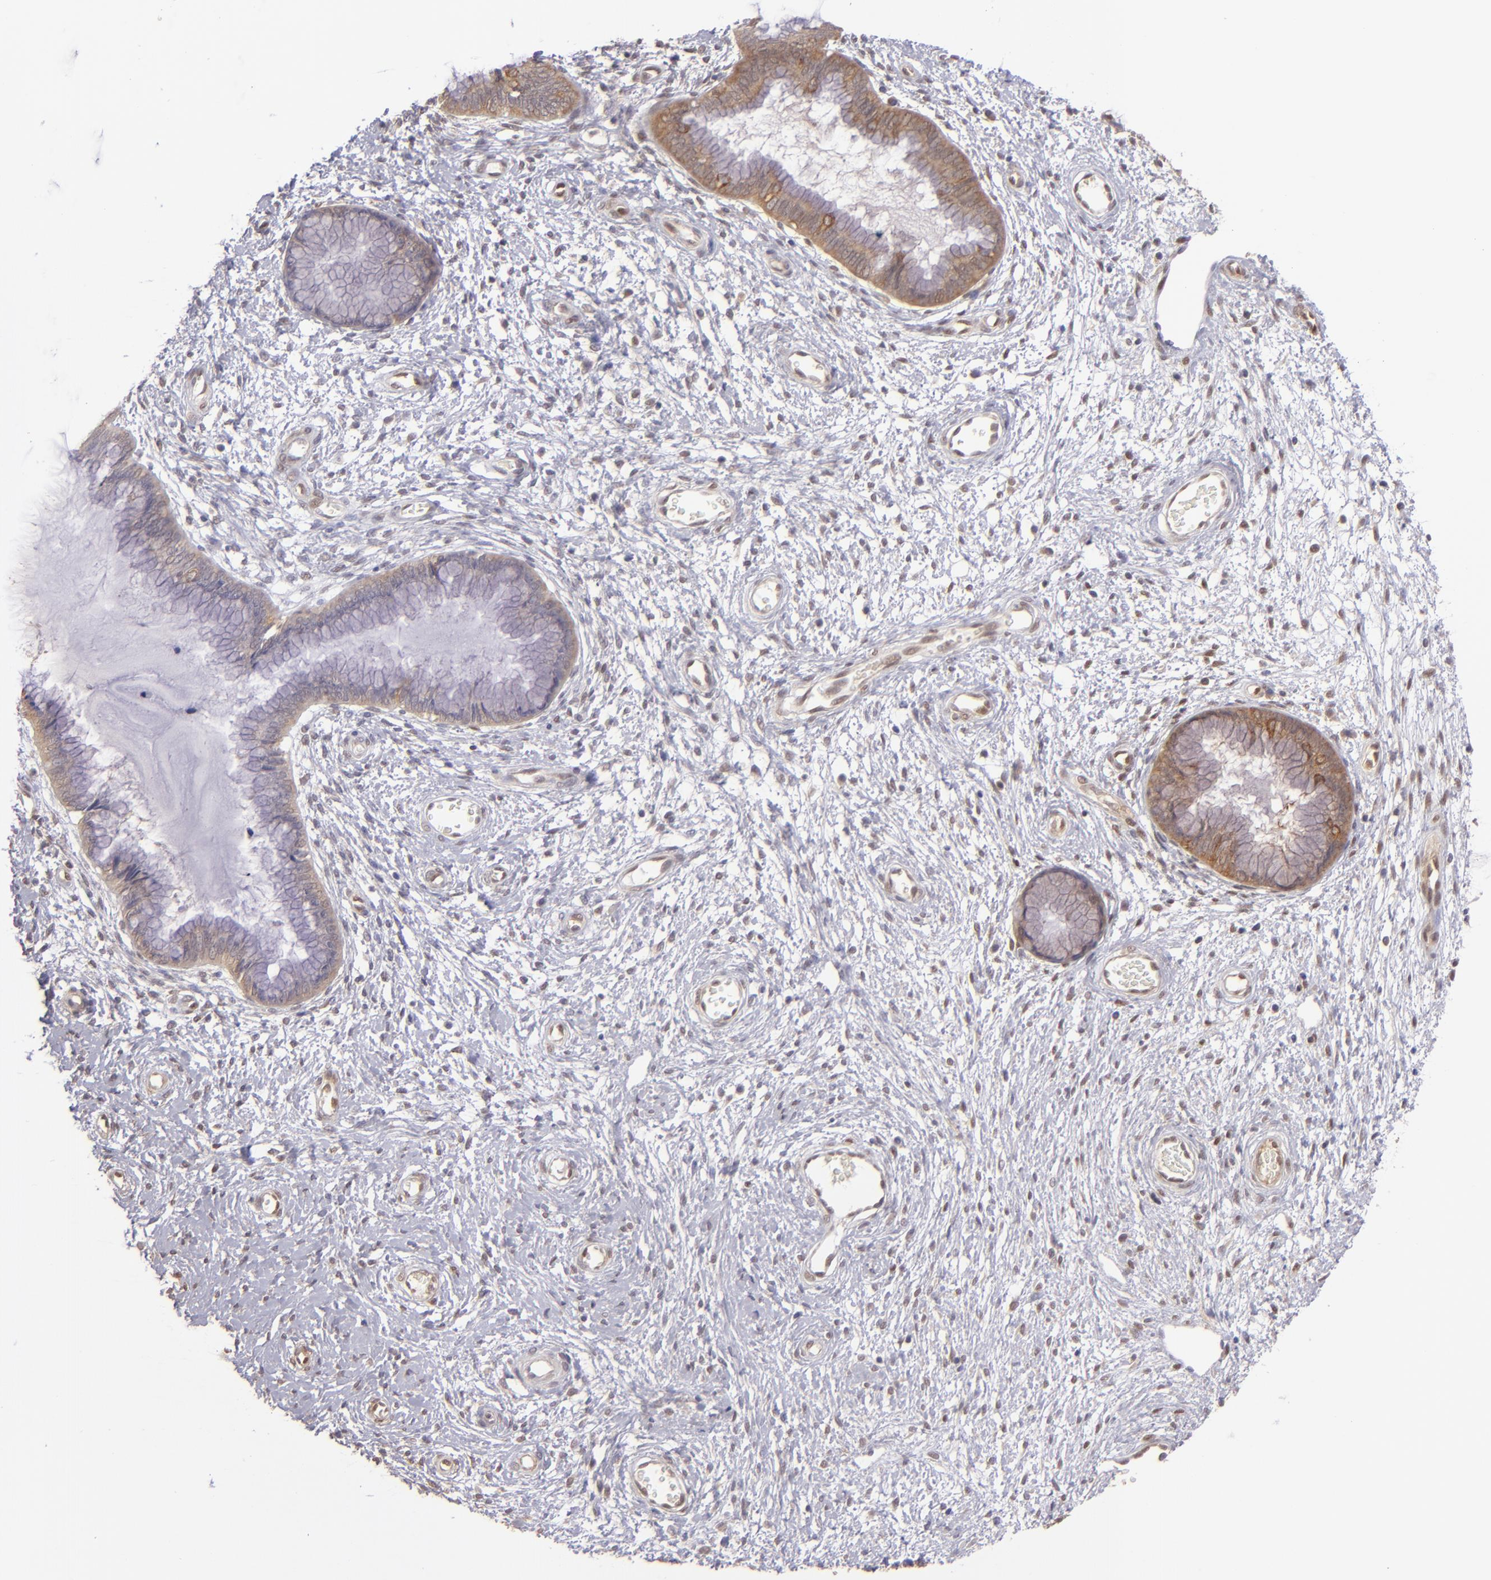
{"staining": {"intensity": "strong", "quantity": "25%-75%", "location": "cytoplasmic/membranous"}, "tissue": "cervix", "cell_type": "Glandular cells", "image_type": "normal", "snomed": [{"axis": "morphology", "description": "Normal tissue, NOS"}, {"axis": "topography", "description": "Cervix"}], "caption": "Strong cytoplasmic/membranous expression for a protein is present in approximately 25%-75% of glandular cells of unremarkable cervix using immunohistochemistry (IHC).", "gene": "PTPN13", "patient": {"sex": "female", "age": 55}}